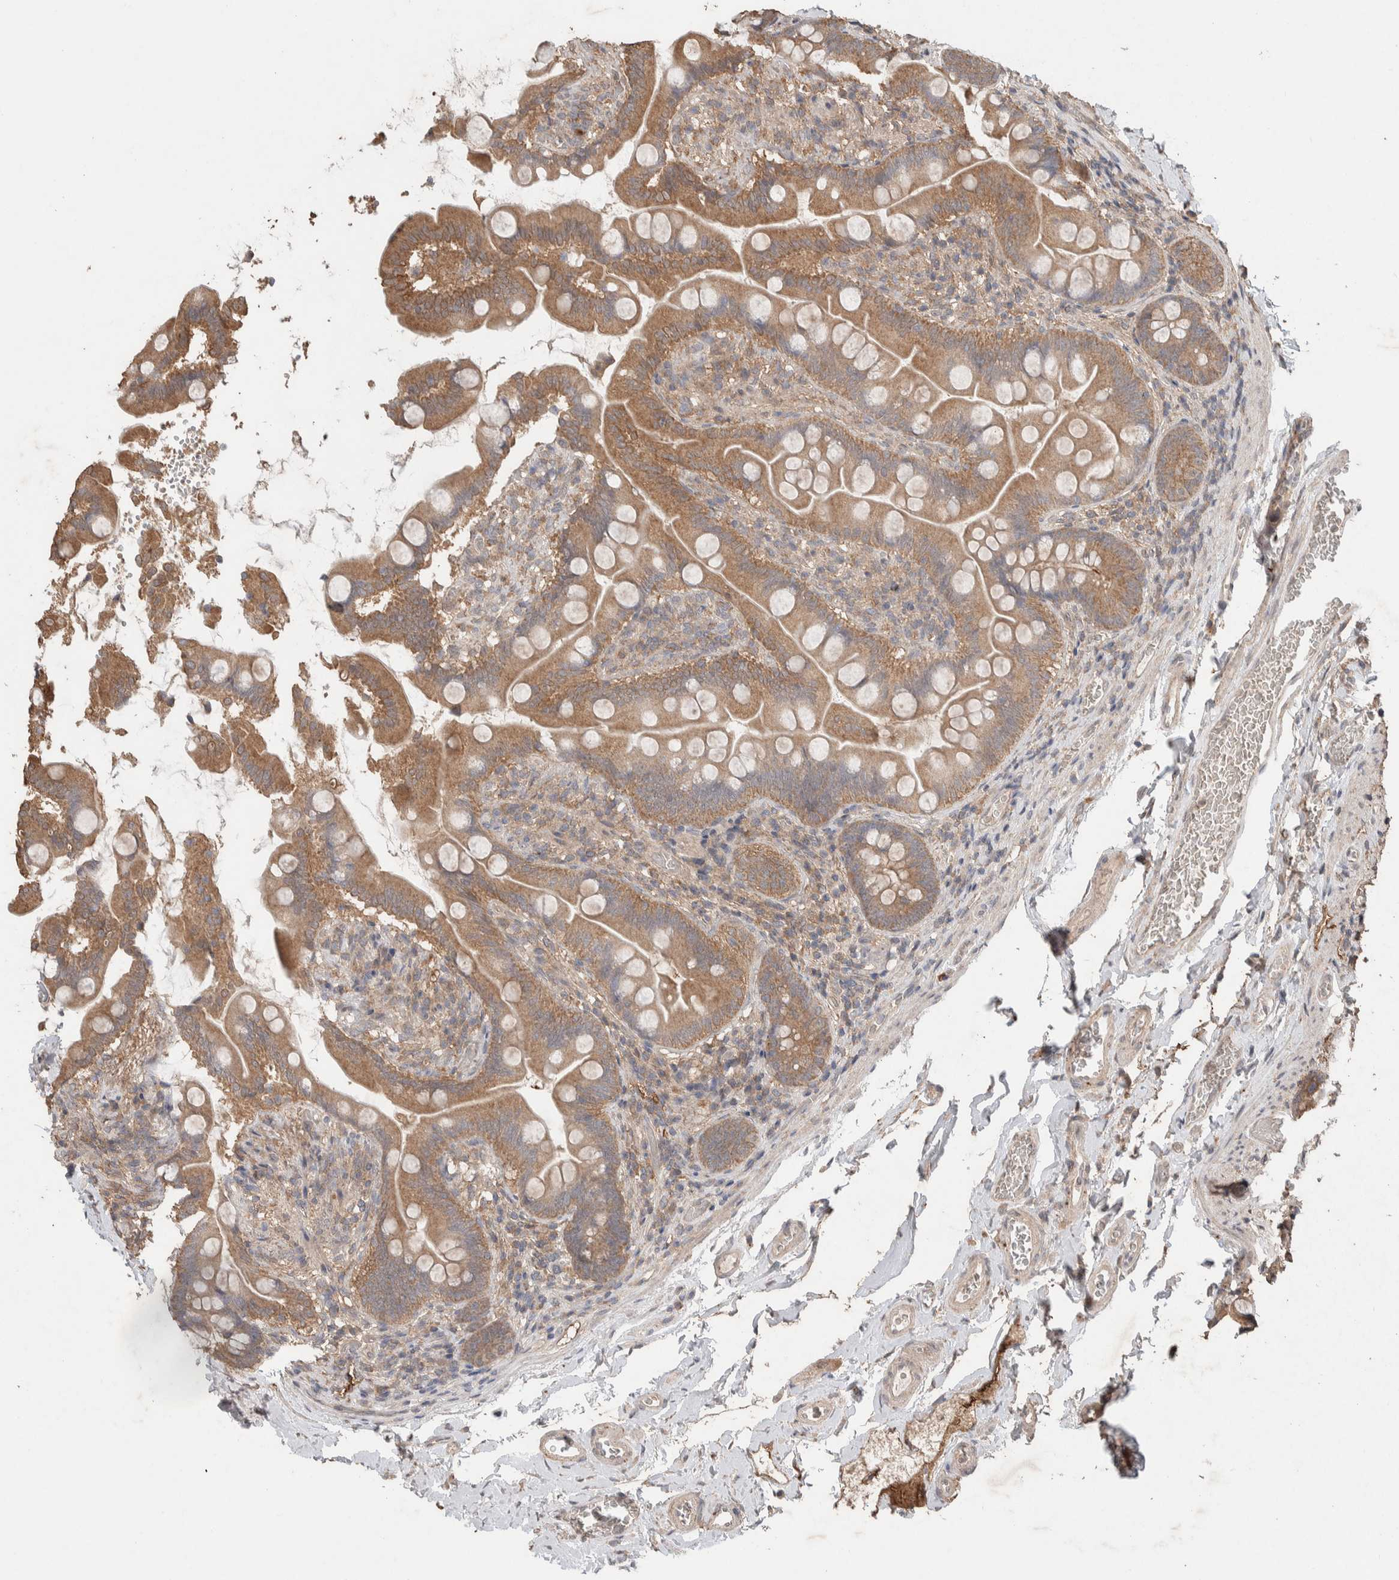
{"staining": {"intensity": "weak", "quantity": ">75%", "location": "cytoplasmic/membranous"}, "tissue": "small intestine", "cell_type": "Glandular cells", "image_type": "normal", "snomed": [{"axis": "morphology", "description": "Normal tissue, NOS"}, {"axis": "topography", "description": "Small intestine"}], "caption": "Immunohistochemical staining of normal human small intestine demonstrates low levels of weak cytoplasmic/membranous positivity in approximately >75% of glandular cells.", "gene": "KCNJ5", "patient": {"sex": "female", "age": 56}}